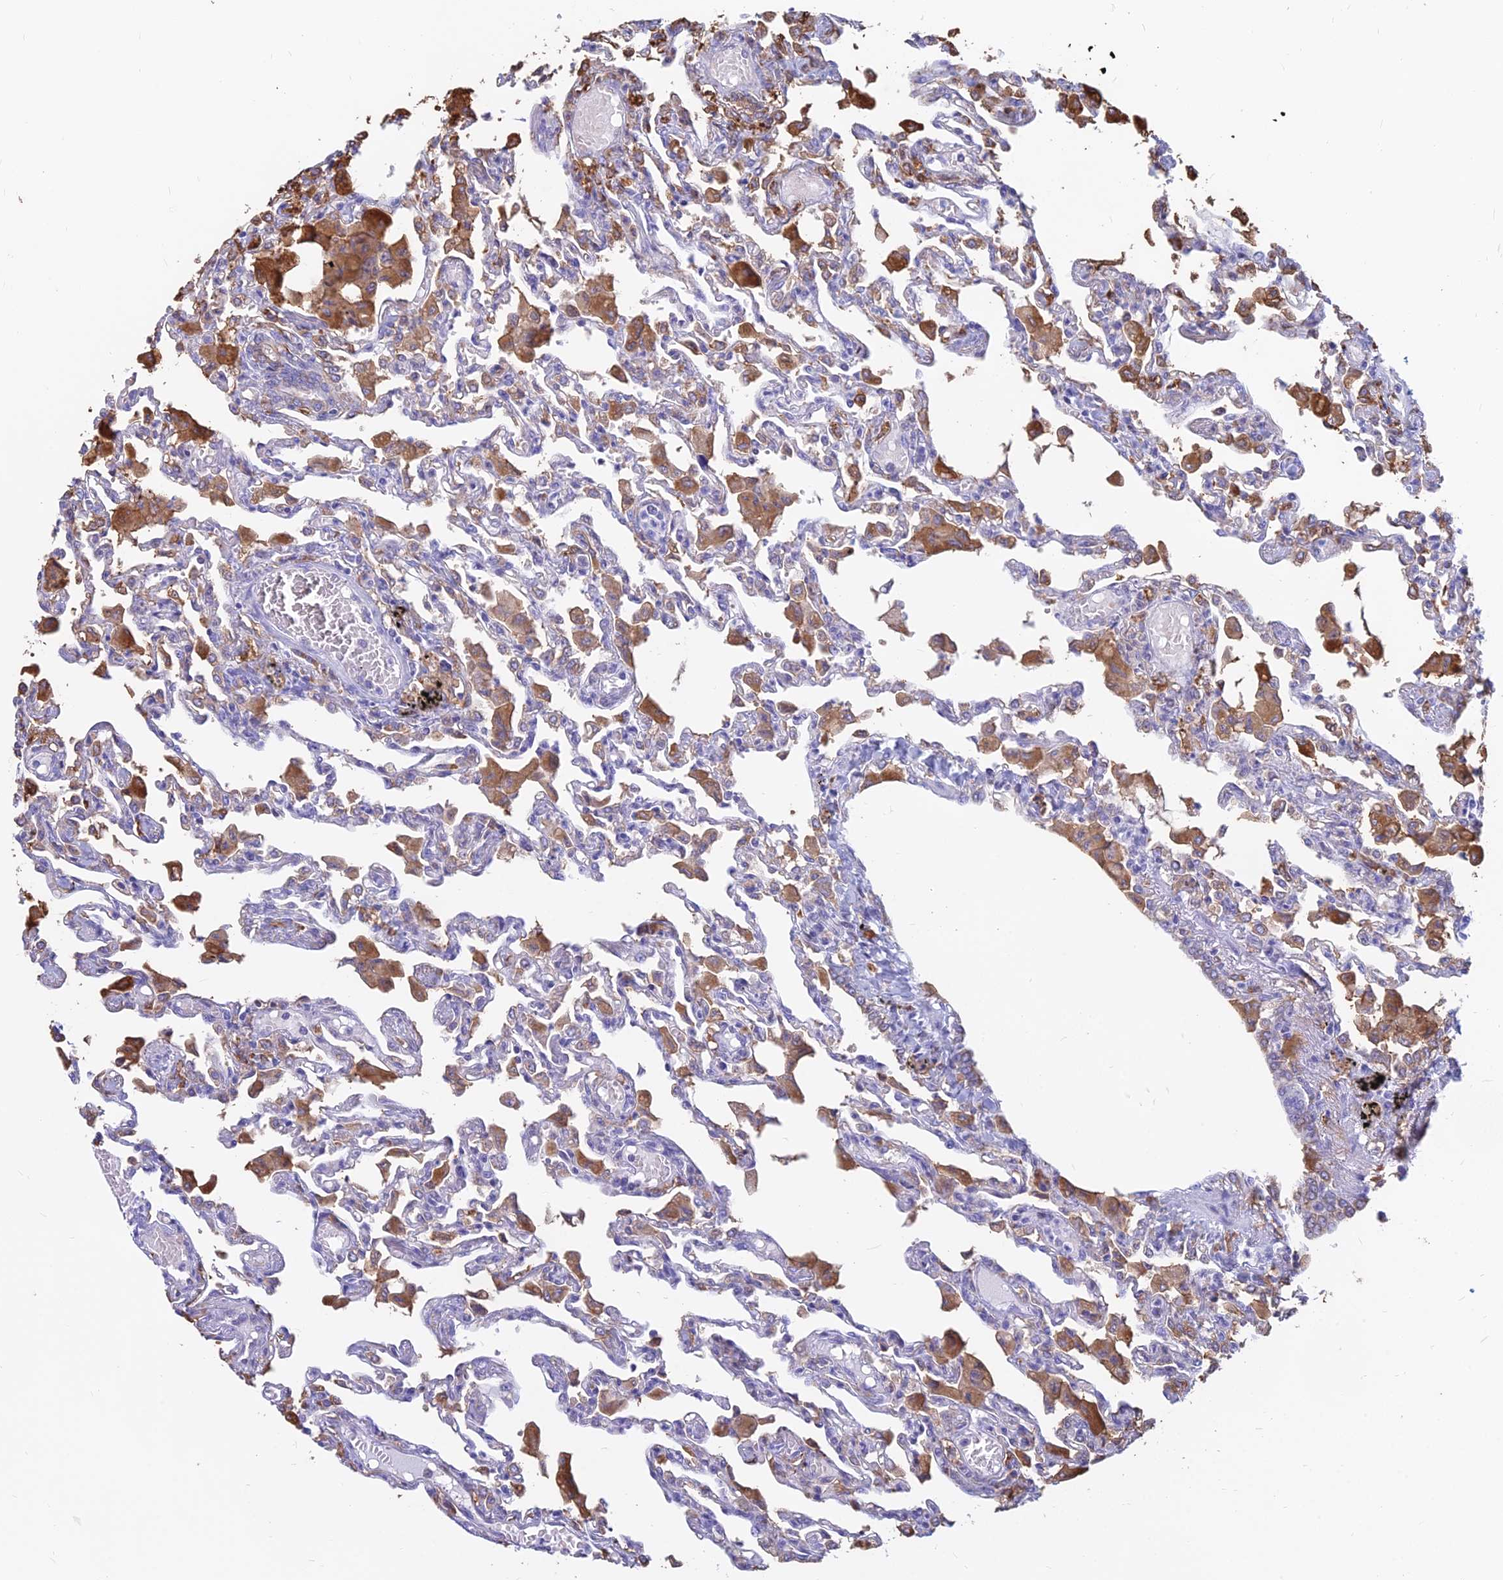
{"staining": {"intensity": "moderate", "quantity": "25%-75%", "location": "cytoplasmic/membranous"}, "tissue": "lung", "cell_type": "Alveolar cells", "image_type": "normal", "snomed": [{"axis": "morphology", "description": "Normal tissue, NOS"}, {"axis": "topography", "description": "Bronchus"}, {"axis": "topography", "description": "Lung"}], "caption": "Lung stained for a protein (brown) exhibits moderate cytoplasmic/membranous positive positivity in about 25%-75% of alveolar cells.", "gene": "HLA", "patient": {"sex": "female", "age": 49}}